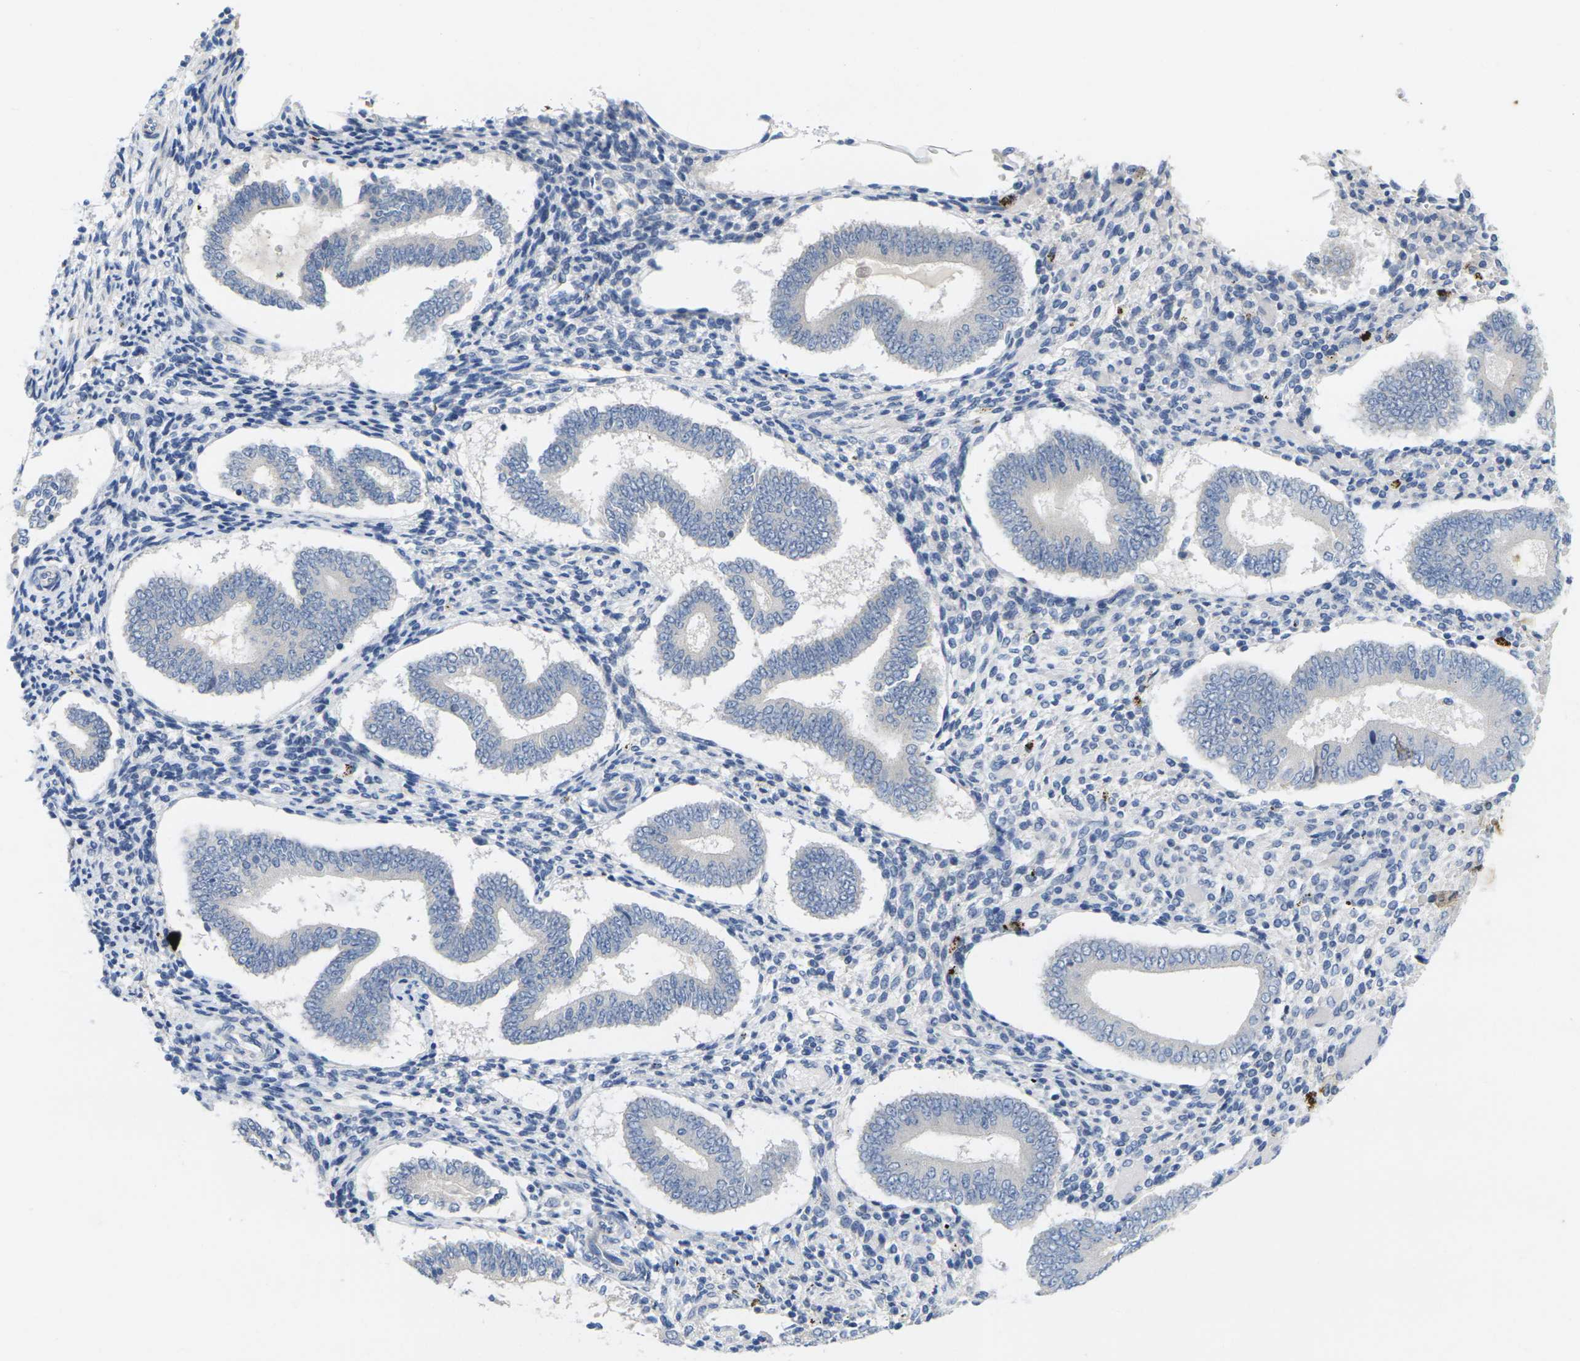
{"staining": {"intensity": "negative", "quantity": "none", "location": "none"}, "tissue": "endometrium", "cell_type": "Cells in endometrial stroma", "image_type": "normal", "snomed": [{"axis": "morphology", "description": "Normal tissue, NOS"}, {"axis": "topography", "description": "Endometrium"}], "caption": "Immunohistochemical staining of unremarkable endometrium exhibits no significant staining in cells in endometrial stroma.", "gene": "TNNI3", "patient": {"sex": "female", "age": 42}}